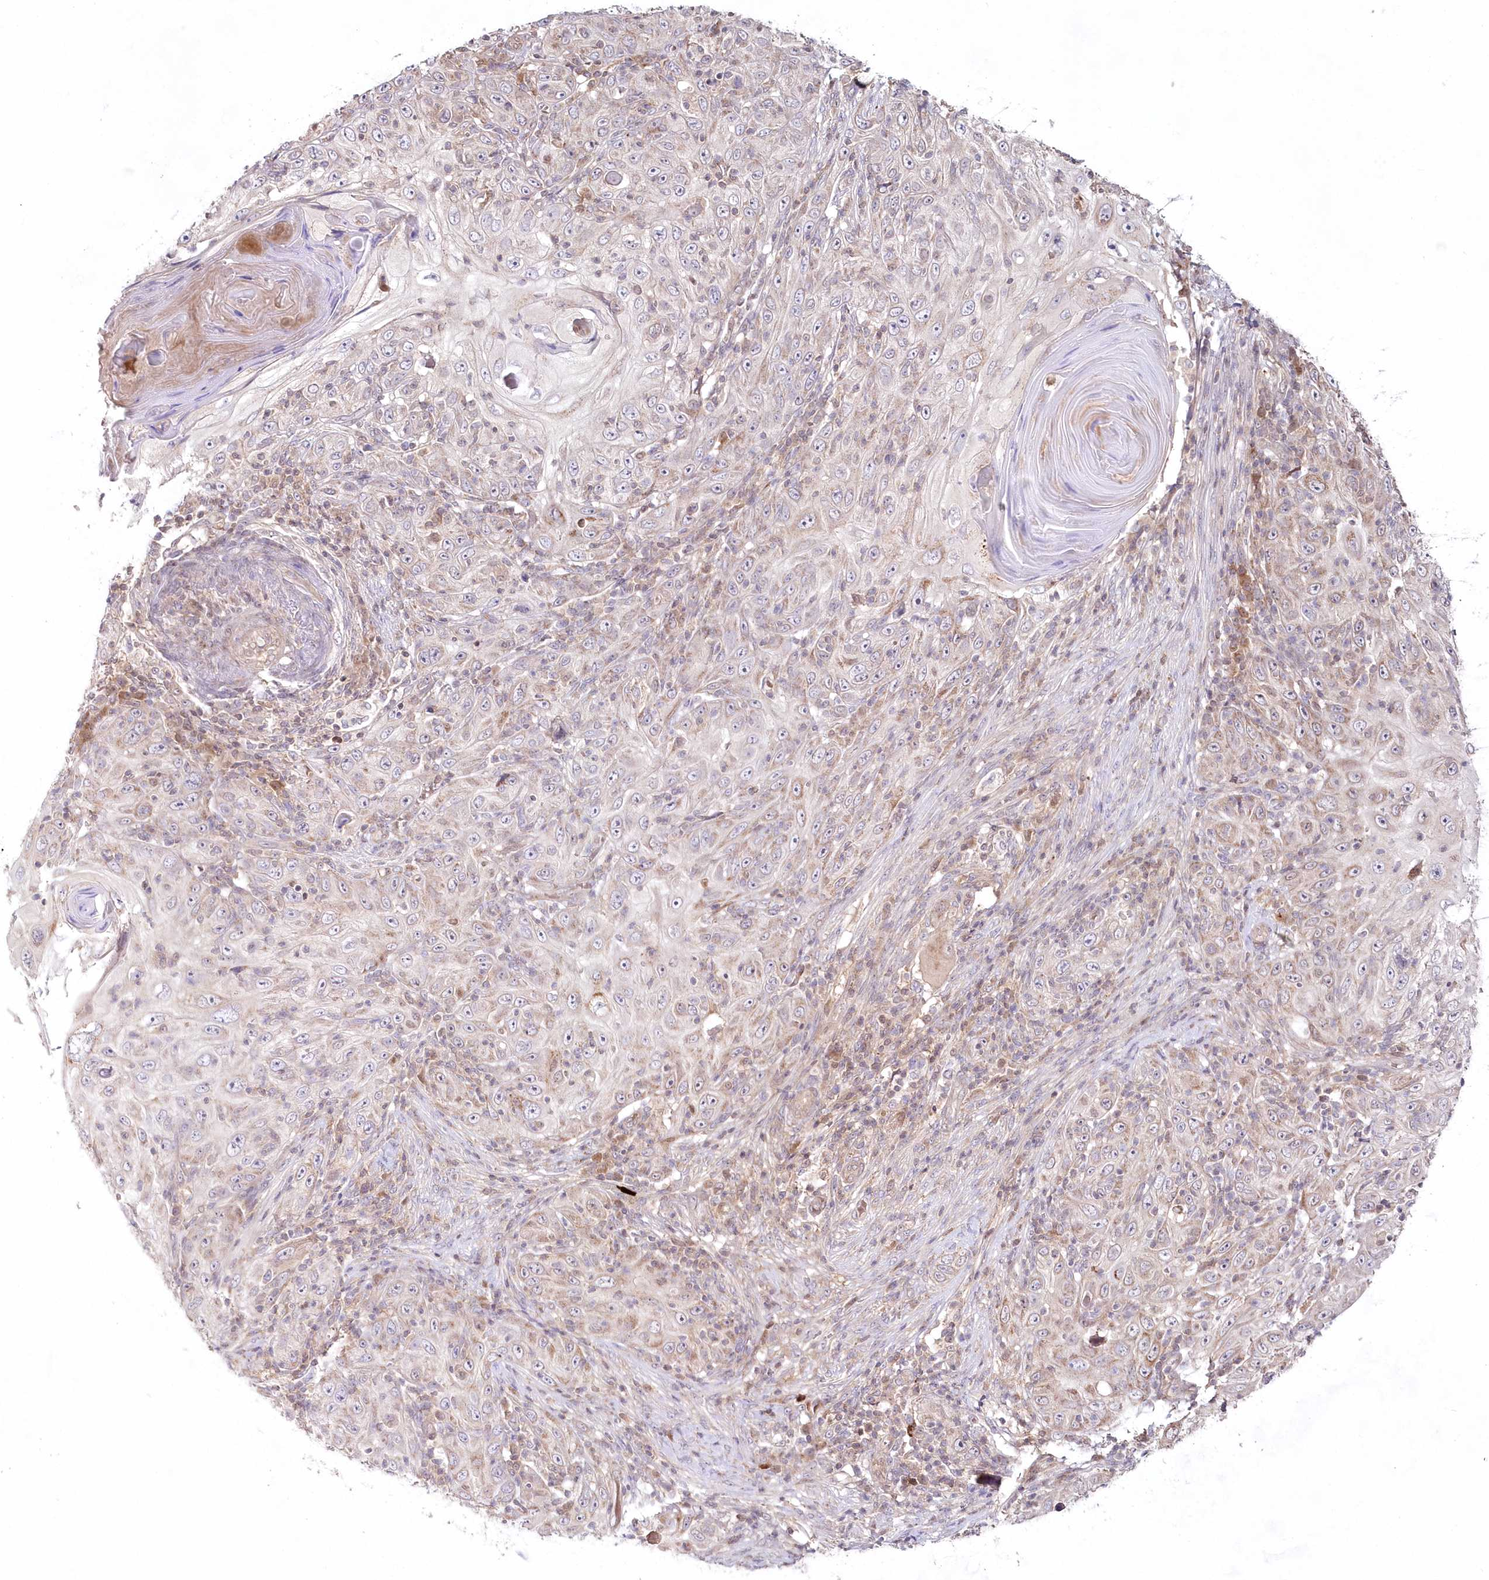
{"staining": {"intensity": "weak", "quantity": "<25%", "location": "cytoplasmic/membranous"}, "tissue": "skin cancer", "cell_type": "Tumor cells", "image_type": "cancer", "snomed": [{"axis": "morphology", "description": "Squamous cell carcinoma, NOS"}, {"axis": "topography", "description": "Skin"}], "caption": "This is an IHC micrograph of squamous cell carcinoma (skin). There is no expression in tumor cells.", "gene": "IMPA1", "patient": {"sex": "female", "age": 88}}